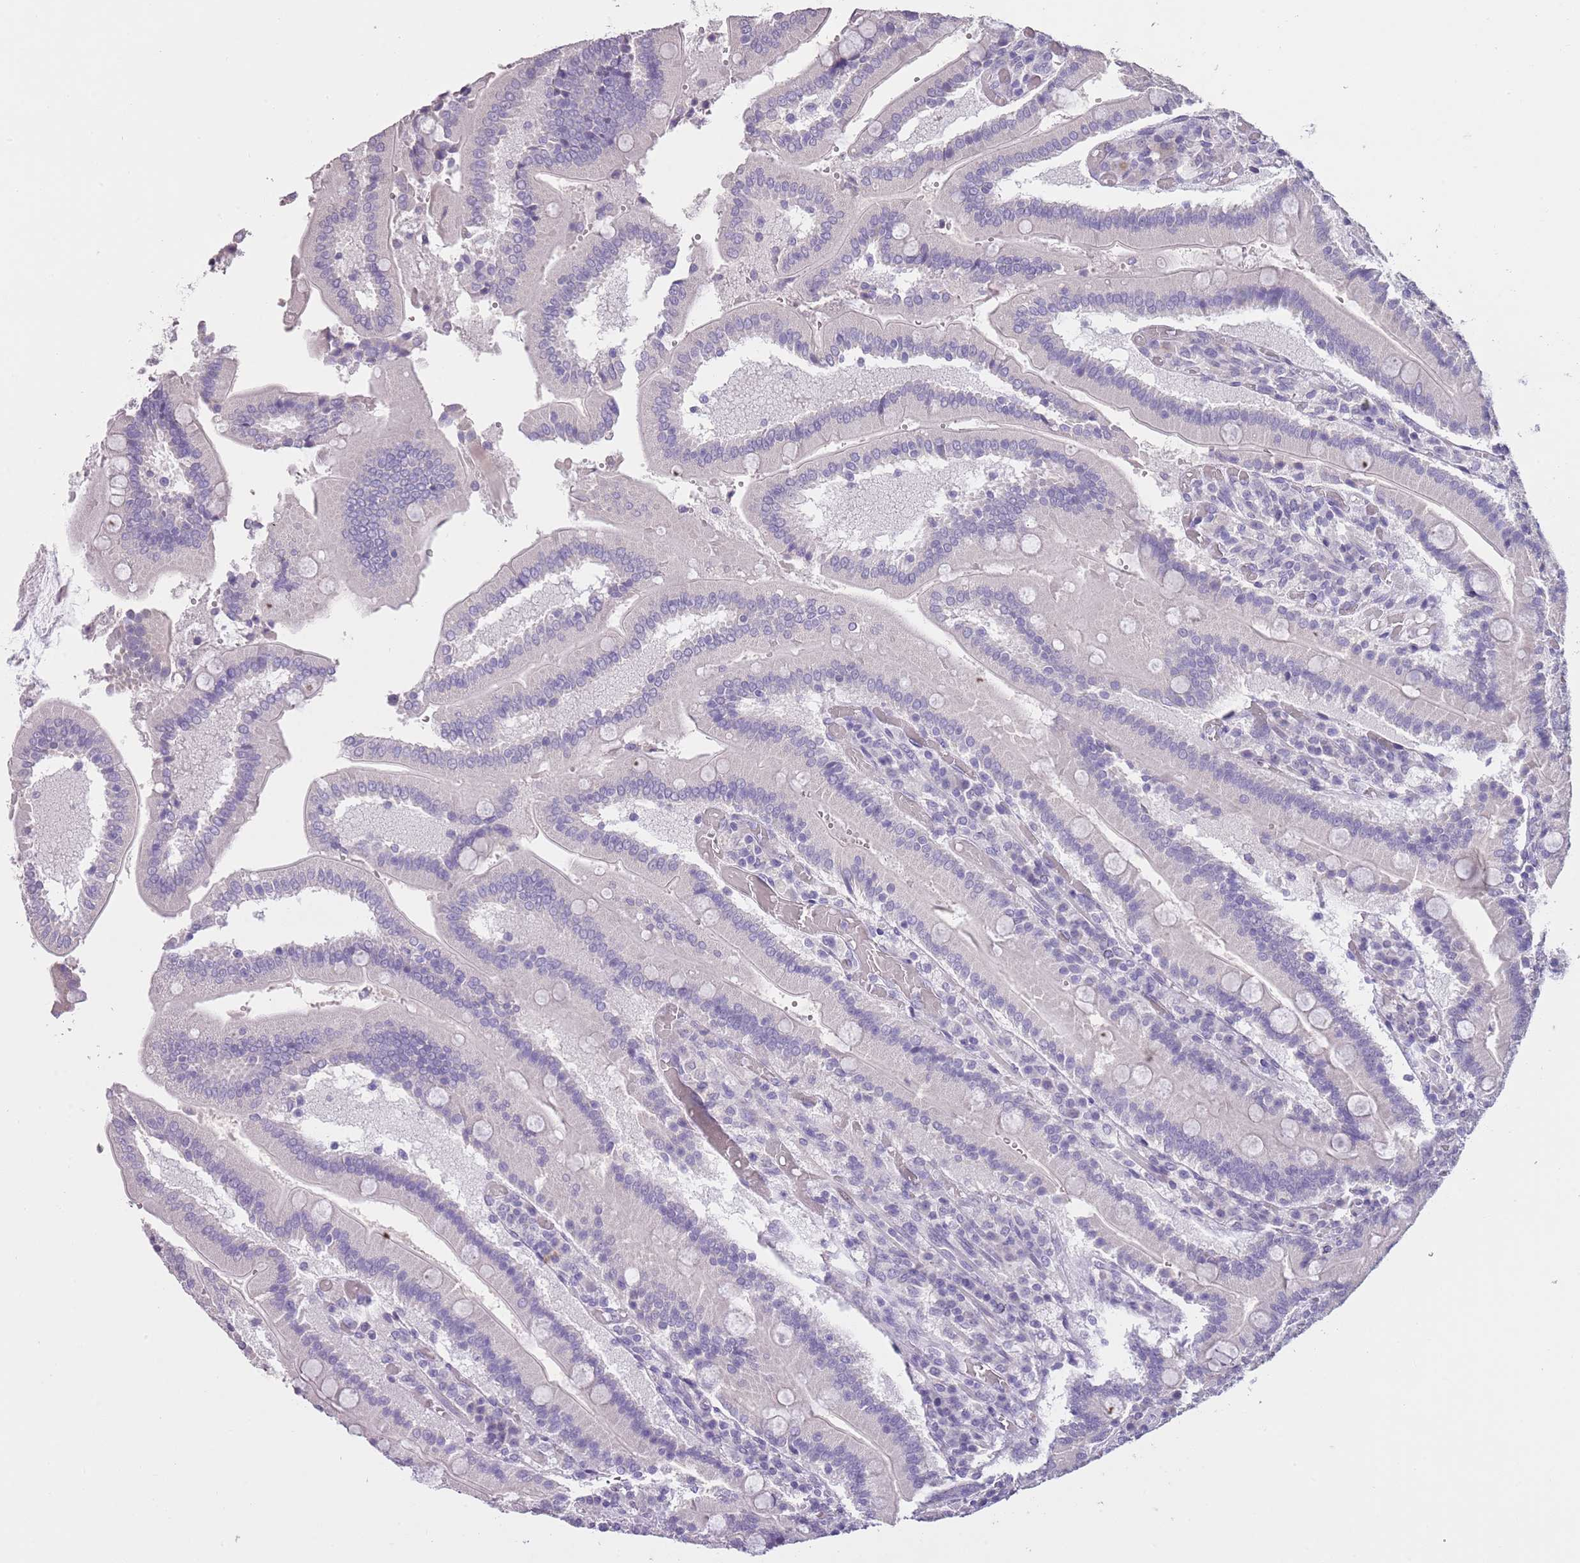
{"staining": {"intensity": "negative", "quantity": "none", "location": "none"}, "tissue": "duodenum", "cell_type": "Glandular cells", "image_type": "normal", "snomed": [{"axis": "morphology", "description": "Normal tissue, NOS"}, {"axis": "topography", "description": "Duodenum"}], "caption": "Protein analysis of benign duodenum demonstrates no significant positivity in glandular cells. (Brightfield microscopy of DAB IHC at high magnification).", "gene": "SLC35E3", "patient": {"sex": "female", "age": 62}}